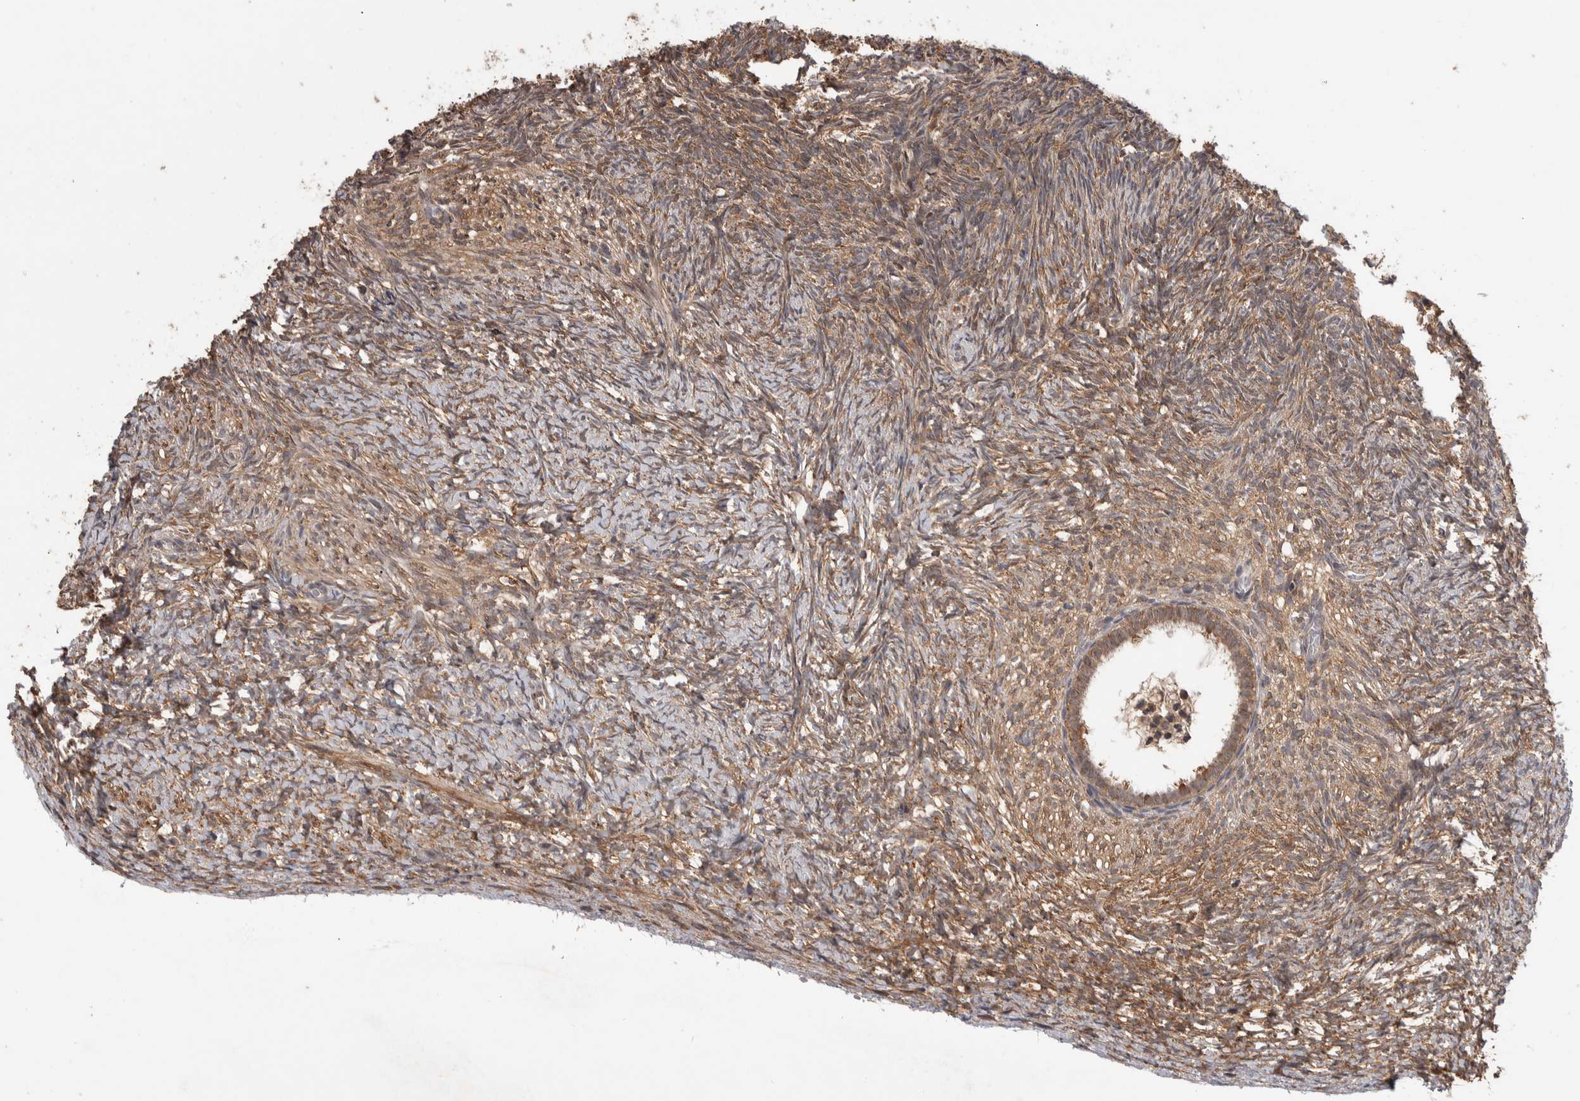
{"staining": {"intensity": "moderate", "quantity": ">75%", "location": "cytoplasmic/membranous"}, "tissue": "ovary", "cell_type": "Follicle cells", "image_type": "normal", "snomed": [{"axis": "morphology", "description": "Normal tissue, NOS"}, {"axis": "topography", "description": "Ovary"}], "caption": "Benign ovary exhibits moderate cytoplasmic/membranous positivity in approximately >75% of follicle cells, visualized by immunohistochemistry. (Stains: DAB in brown, nuclei in blue, Microscopy: brightfield microscopy at high magnification).", "gene": "DVL2", "patient": {"sex": "female", "age": 34}}